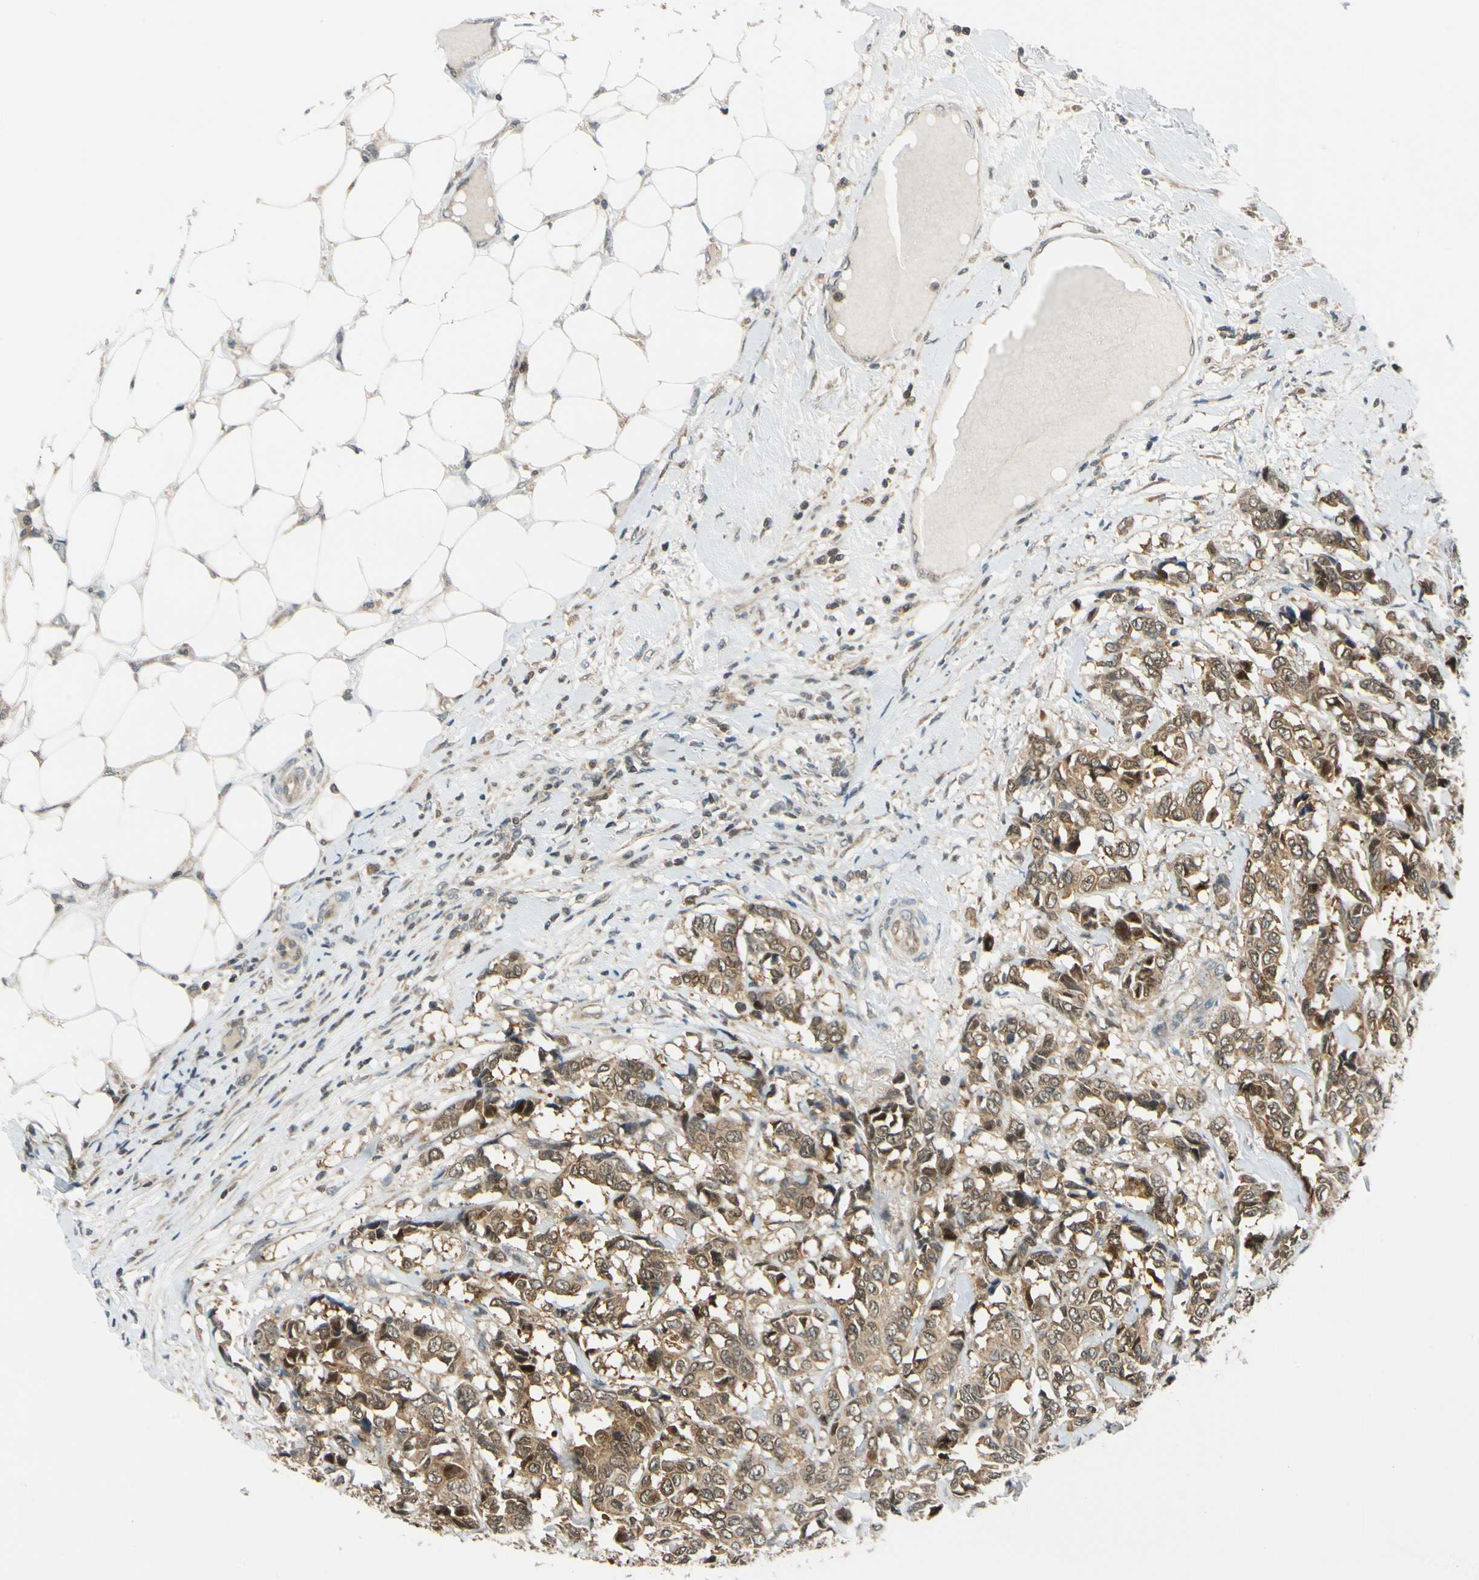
{"staining": {"intensity": "moderate", "quantity": ">75%", "location": "cytoplasmic/membranous"}, "tissue": "breast cancer", "cell_type": "Tumor cells", "image_type": "cancer", "snomed": [{"axis": "morphology", "description": "Duct carcinoma"}, {"axis": "topography", "description": "Breast"}], "caption": "Protein analysis of breast invasive ductal carcinoma tissue displays moderate cytoplasmic/membranous expression in about >75% of tumor cells.", "gene": "MAPK9", "patient": {"sex": "female", "age": 87}}